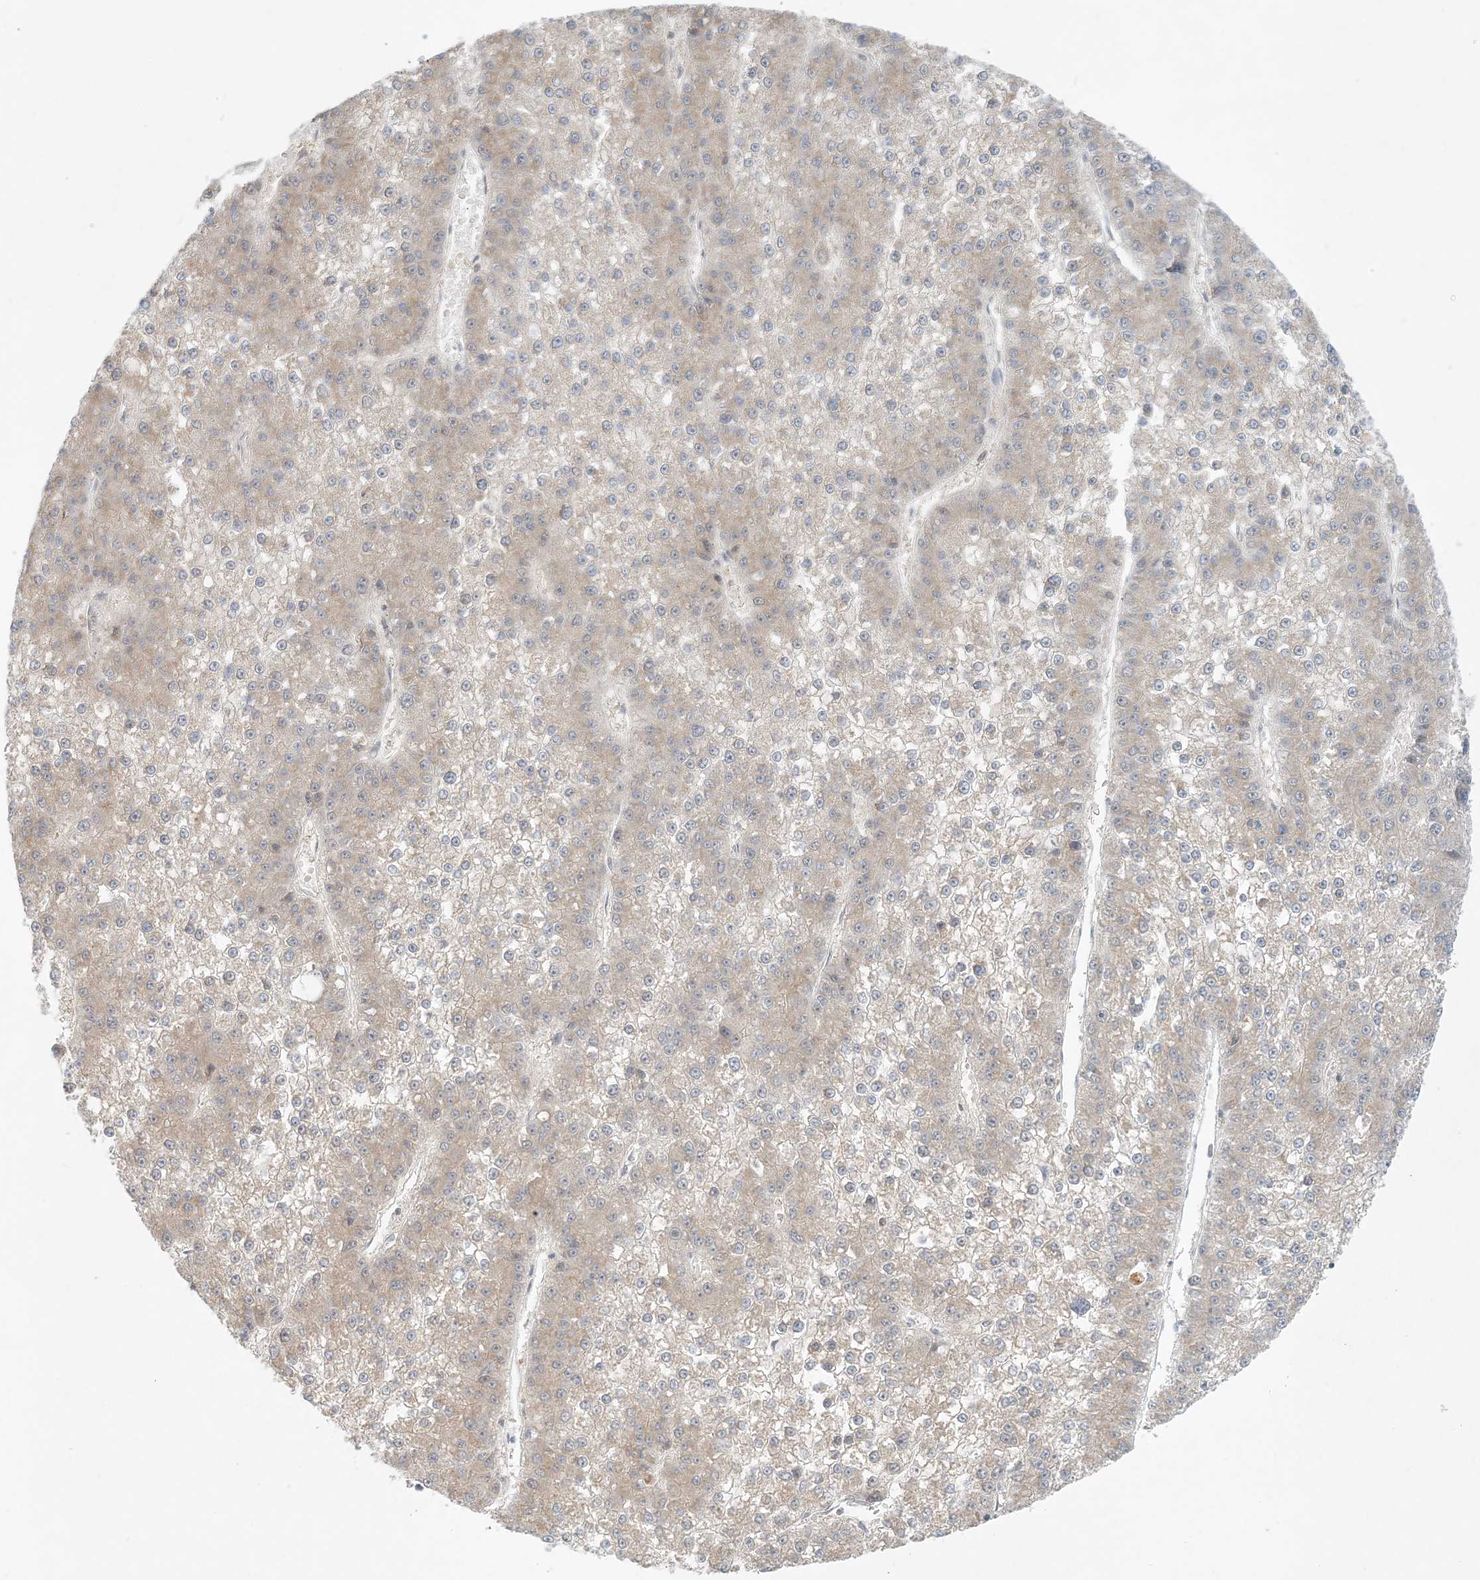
{"staining": {"intensity": "weak", "quantity": ">75%", "location": "cytoplasmic/membranous"}, "tissue": "liver cancer", "cell_type": "Tumor cells", "image_type": "cancer", "snomed": [{"axis": "morphology", "description": "Carcinoma, Hepatocellular, NOS"}, {"axis": "topography", "description": "Liver"}], "caption": "Liver cancer was stained to show a protein in brown. There is low levels of weak cytoplasmic/membranous staining in about >75% of tumor cells.", "gene": "OBI1", "patient": {"sex": "female", "age": 73}}